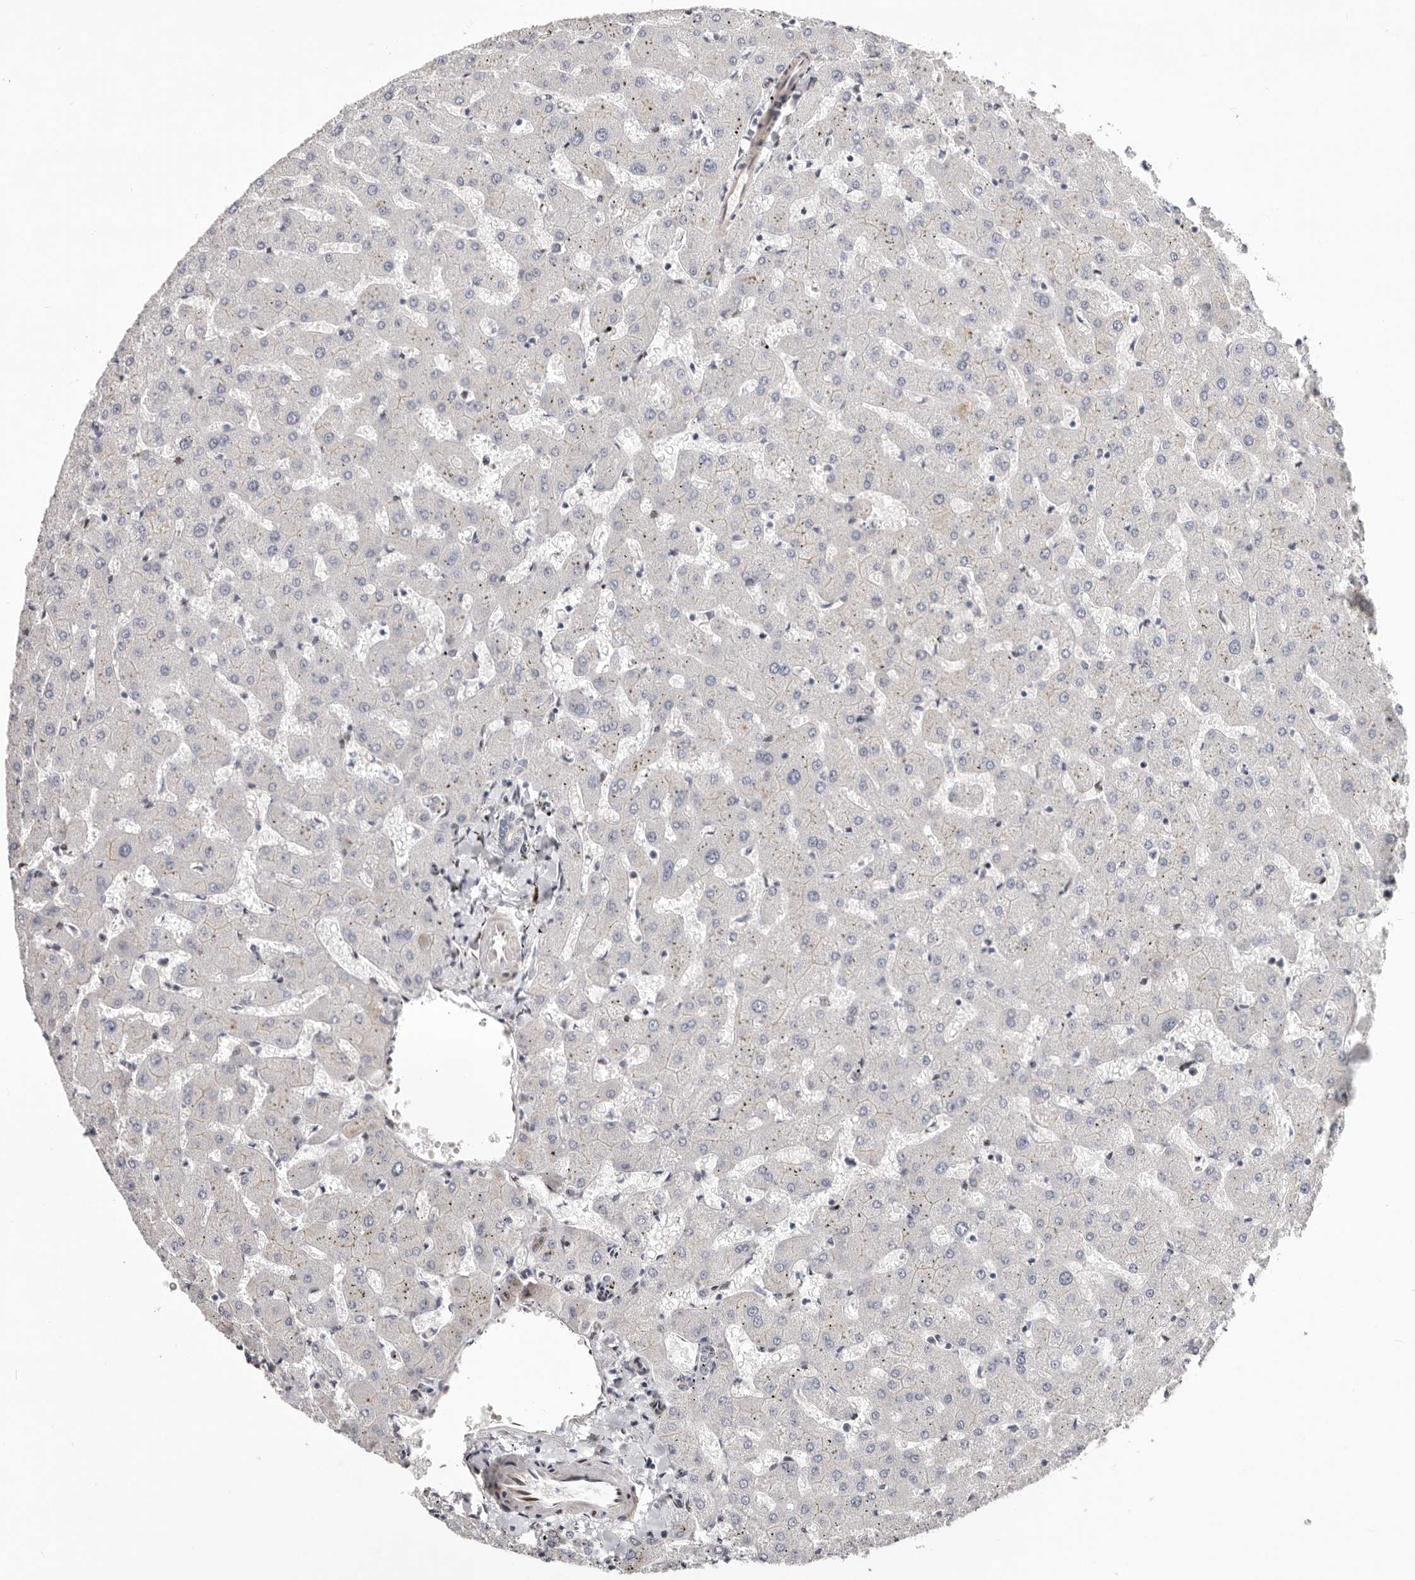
{"staining": {"intensity": "negative", "quantity": "none", "location": "none"}, "tissue": "liver", "cell_type": "Cholangiocytes", "image_type": "normal", "snomed": [{"axis": "morphology", "description": "Normal tissue, NOS"}, {"axis": "topography", "description": "Liver"}], "caption": "Immunohistochemical staining of unremarkable human liver exhibits no significant staining in cholangiocytes. Brightfield microscopy of immunohistochemistry stained with DAB (3,3'-diaminobenzidine) (brown) and hematoxylin (blue), captured at high magnification.", "gene": "EPHX3", "patient": {"sex": "female", "age": 63}}